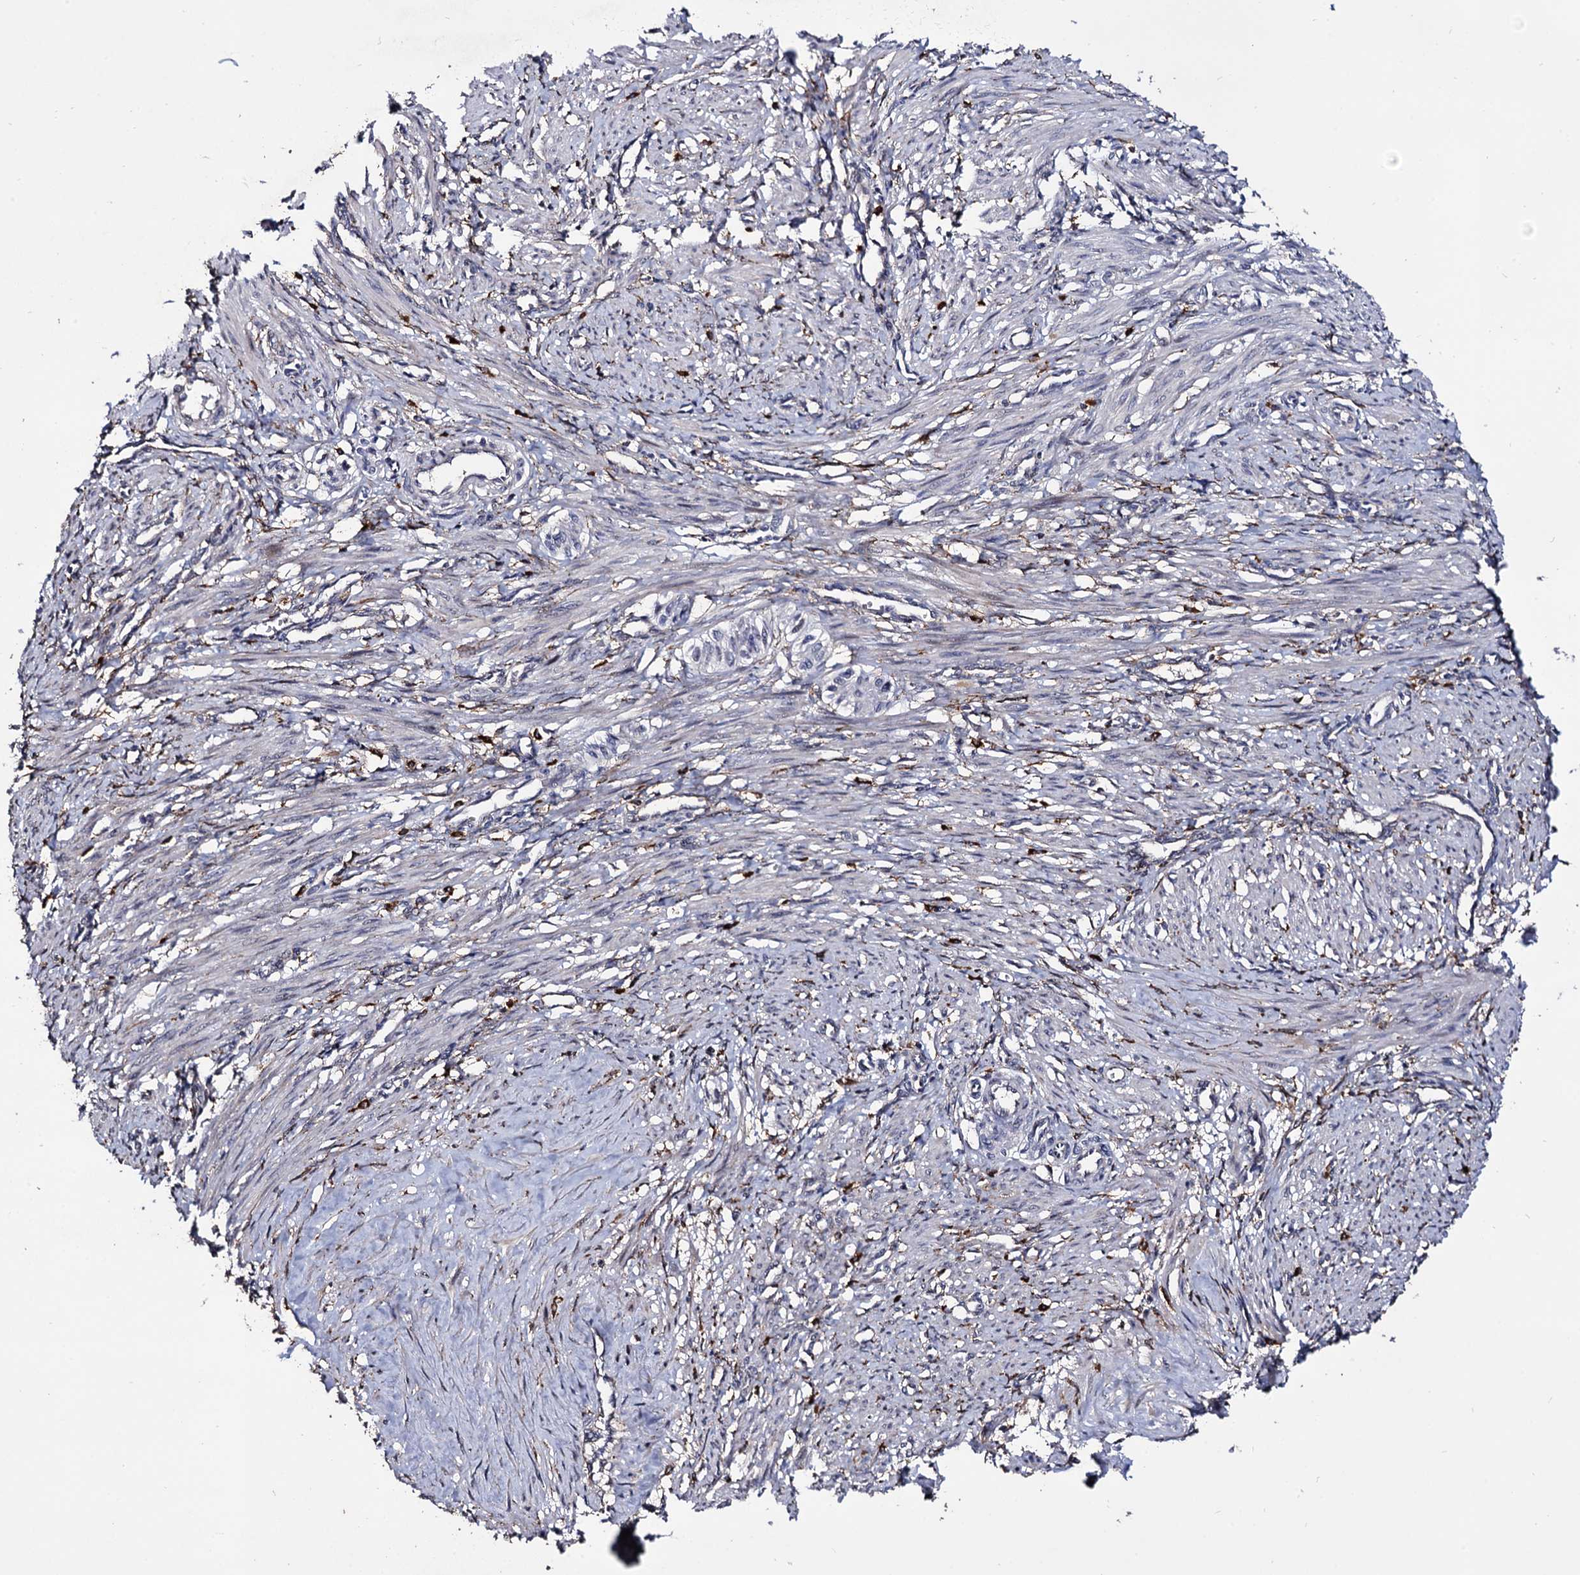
{"staining": {"intensity": "weak", "quantity": "<25%", "location": "cytoplasmic/membranous,nuclear"}, "tissue": "smooth muscle", "cell_type": "Smooth muscle cells", "image_type": "normal", "snomed": [{"axis": "morphology", "description": "Normal tissue, NOS"}, {"axis": "topography", "description": "Endometrium"}], "caption": "This histopathology image is of normal smooth muscle stained with immunohistochemistry to label a protein in brown with the nuclei are counter-stained blue. There is no expression in smooth muscle cells. The staining is performed using DAB (3,3'-diaminobenzidine) brown chromogen with nuclei counter-stained in using hematoxylin.", "gene": "MICAL2", "patient": {"sex": "female", "age": 33}}